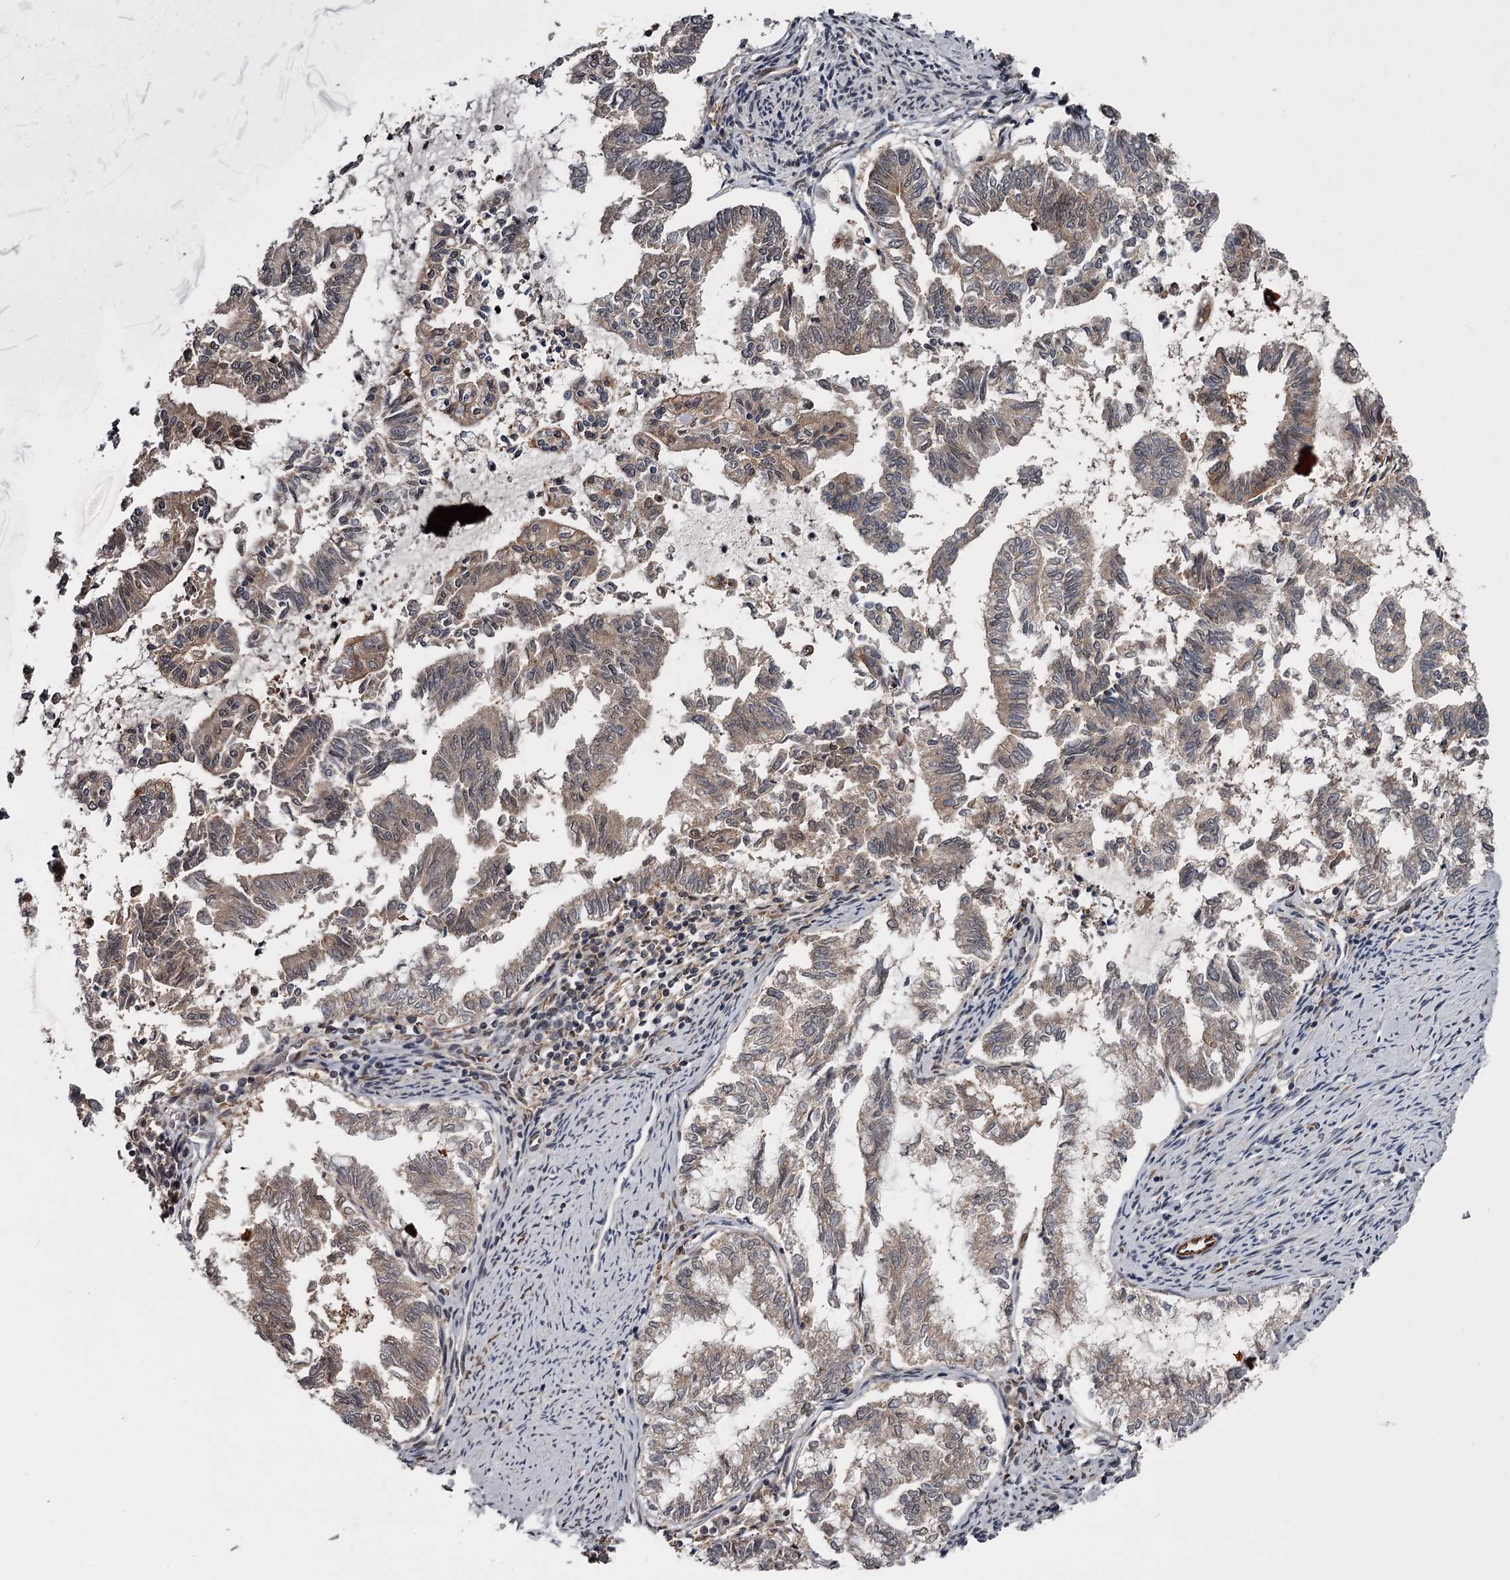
{"staining": {"intensity": "weak", "quantity": "25%-75%", "location": "cytoplasmic/membranous"}, "tissue": "endometrial cancer", "cell_type": "Tumor cells", "image_type": "cancer", "snomed": [{"axis": "morphology", "description": "Adenocarcinoma, NOS"}, {"axis": "topography", "description": "Endometrium"}], "caption": "Protein analysis of endometrial adenocarcinoma tissue shows weak cytoplasmic/membranous positivity in approximately 25%-75% of tumor cells. The staining was performed using DAB, with brown indicating positive protein expression. Nuclei are stained blue with hematoxylin.", "gene": "DAO", "patient": {"sex": "female", "age": 79}}